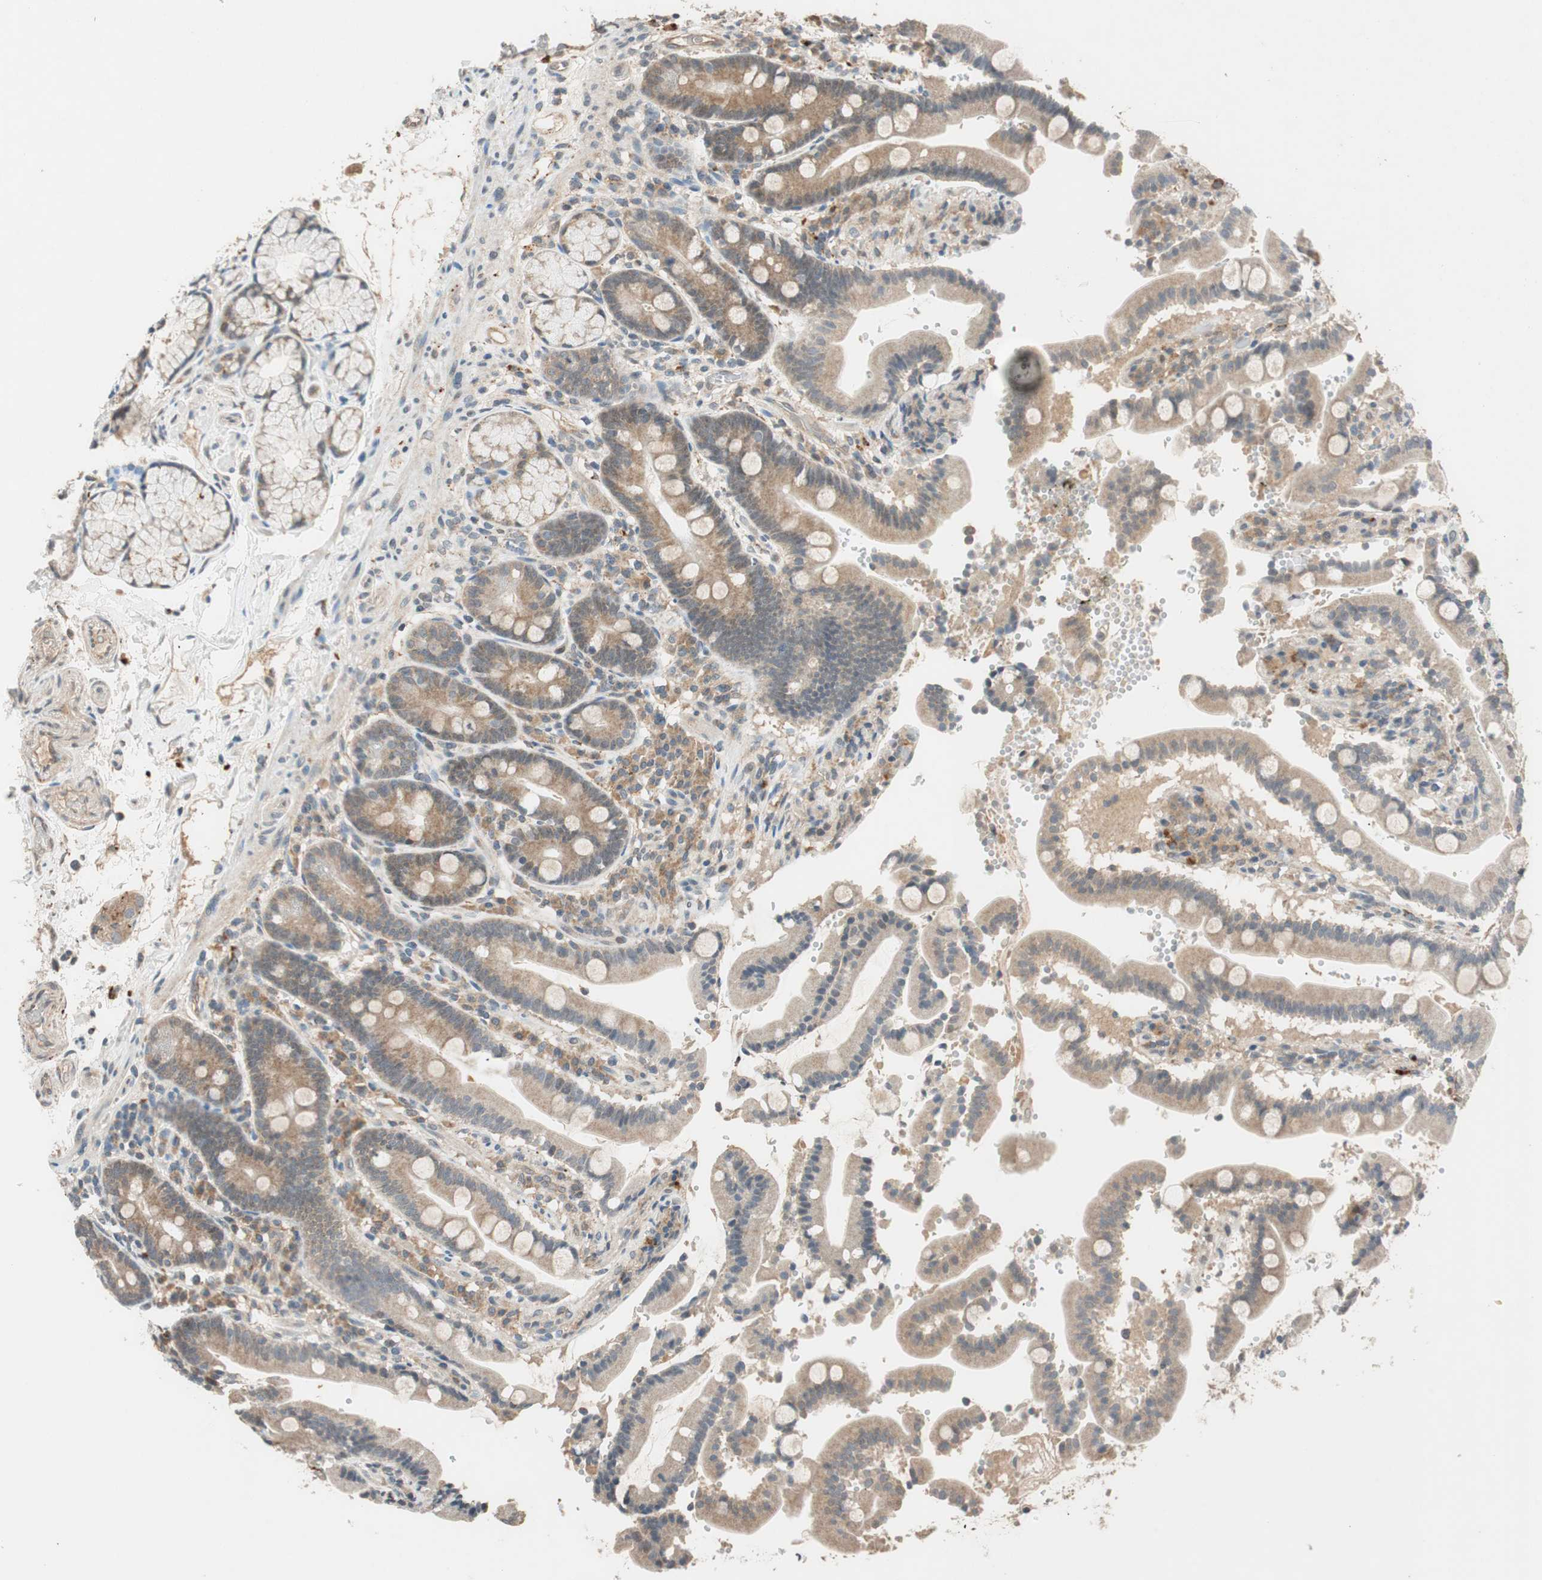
{"staining": {"intensity": "moderate", "quantity": ">75%", "location": "cytoplasmic/membranous"}, "tissue": "duodenum", "cell_type": "Glandular cells", "image_type": "normal", "snomed": [{"axis": "morphology", "description": "Normal tissue, NOS"}, {"axis": "topography", "description": "Small intestine, NOS"}], "caption": "IHC (DAB (3,3'-diaminobenzidine)) staining of normal human duodenum reveals moderate cytoplasmic/membranous protein staining in approximately >75% of glandular cells.", "gene": "GLB1", "patient": {"sex": "female", "age": 71}}